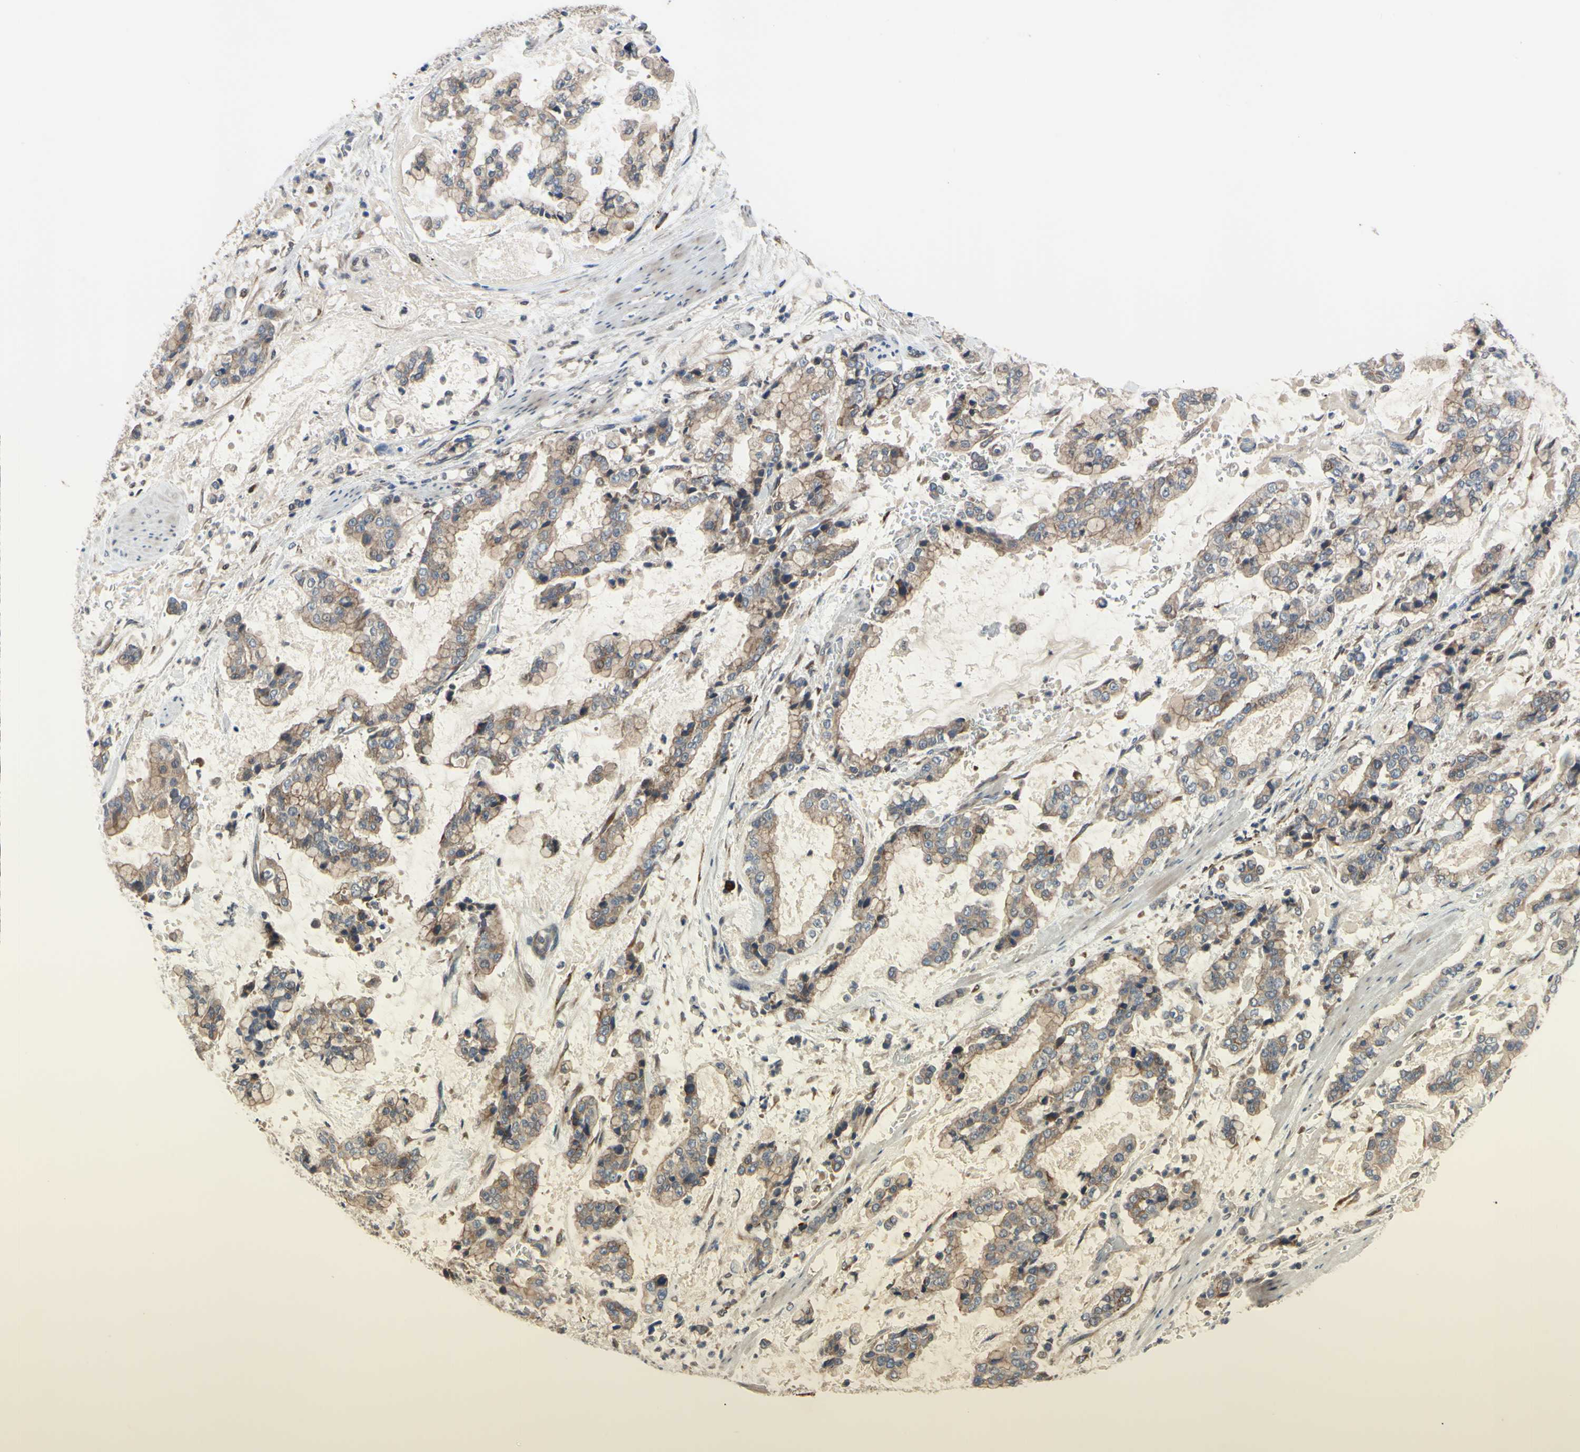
{"staining": {"intensity": "weak", "quantity": ">75%", "location": "cytoplasmic/membranous"}, "tissue": "stomach cancer", "cell_type": "Tumor cells", "image_type": "cancer", "snomed": [{"axis": "morphology", "description": "Normal tissue, NOS"}, {"axis": "morphology", "description": "Adenocarcinoma, NOS"}, {"axis": "topography", "description": "Stomach, upper"}, {"axis": "topography", "description": "Stomach"}], "caption": "Human adenocarcinoma (stomach) stained with a brown dye displays weak cytoplasmic/membranous positive staining in approximately >75% of tumor cells.", "gene": "XIAP", "patient": {"sex": "male", "age": 76}}